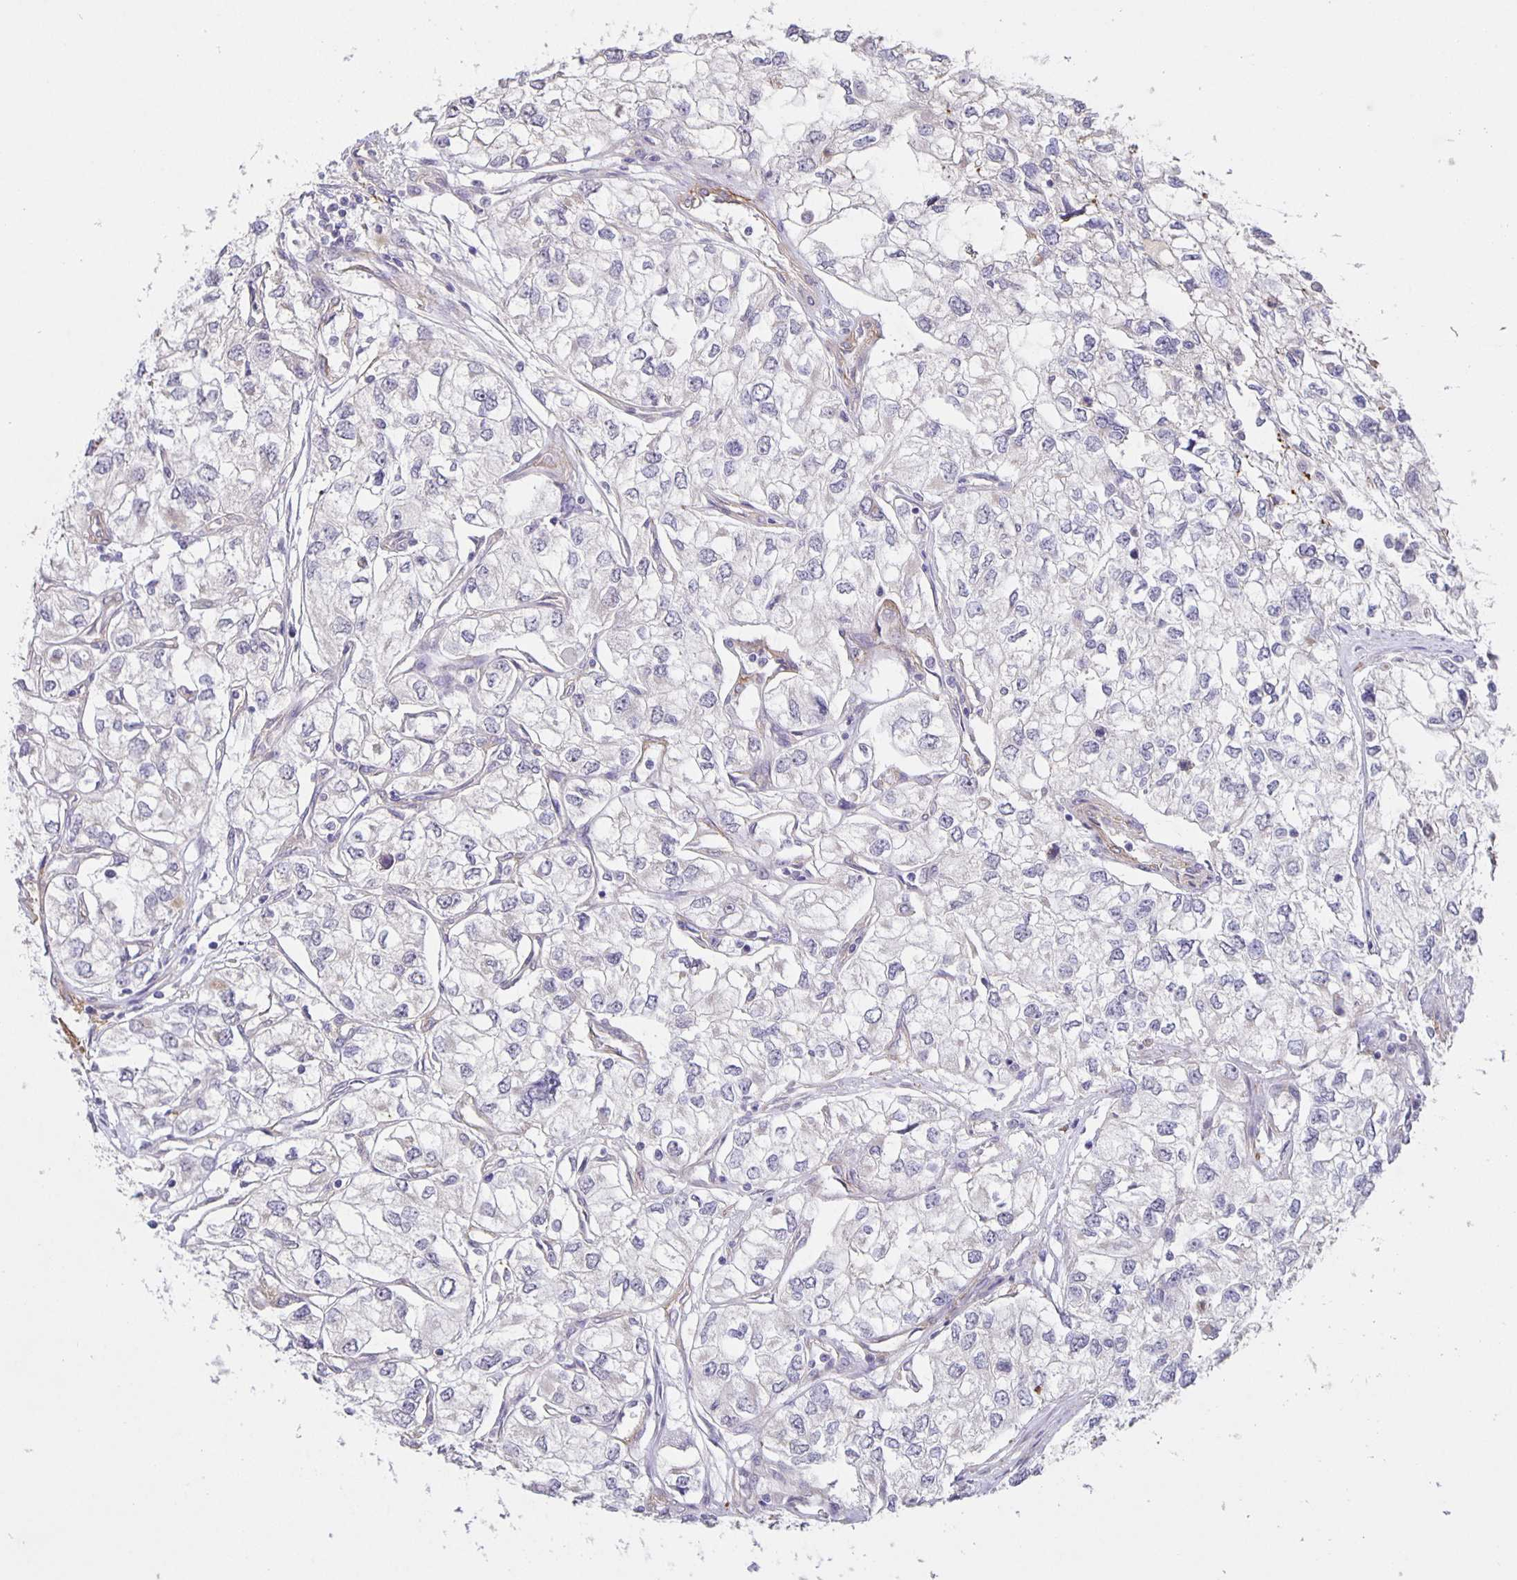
{"staining": {"intensity": "negative", "quantity": "none", "location": "none"}, "tissue": "renal cancer", "cell_type": "Tumor cells", "image_type": "cancer", "snomed": [{"axis": "morphology", "description": "Adenocarcinoma, NOS"}, {"axis": "topography", "description": "Kidney"}], "caption": "High power microscopy photomicrograph of an immunohistochemistry image of renal cancer (adenocarcinoma), revealing no significant positivity in tumor cells.", "gene": "SRCIN1", "patient": {"sex": "female", "age": 59}}